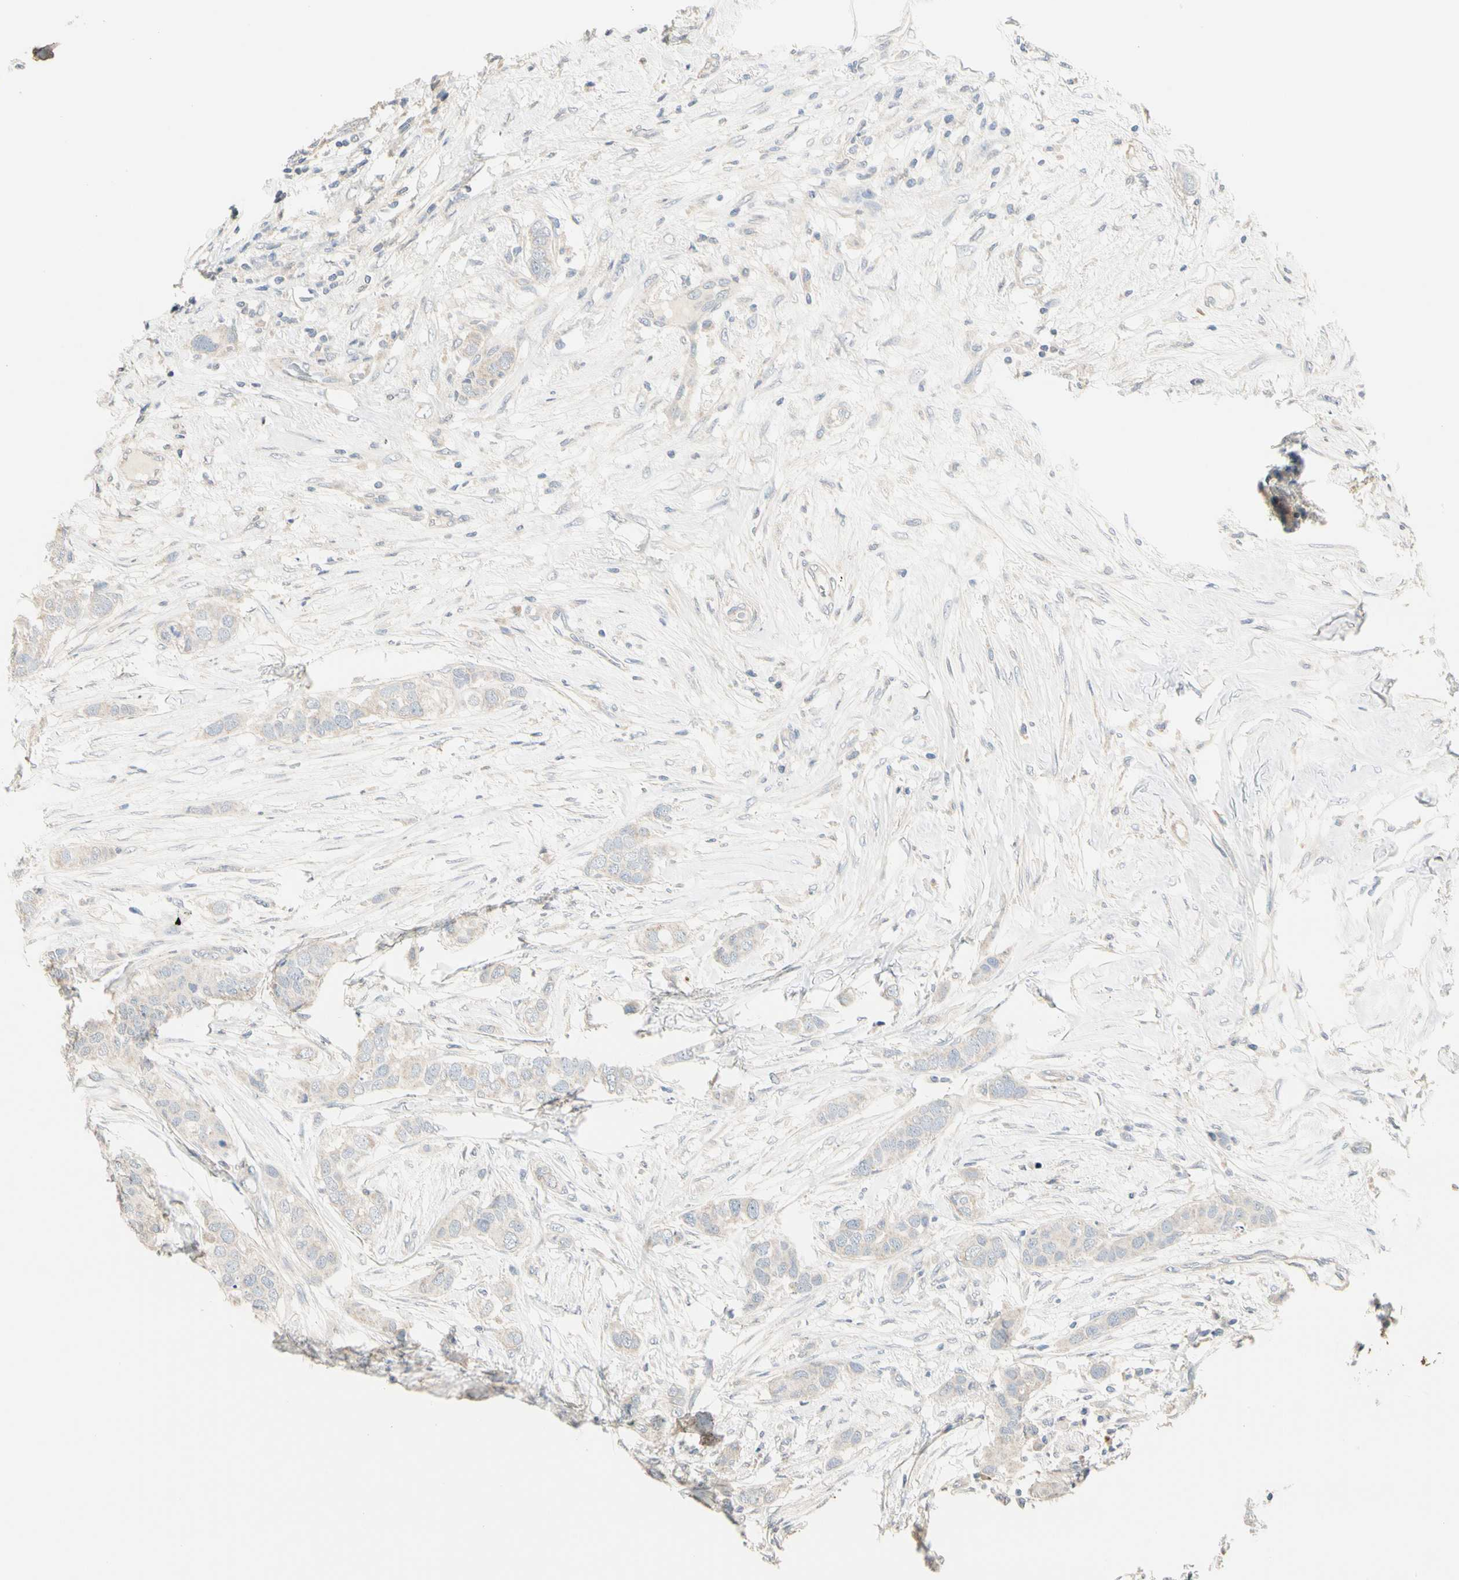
{"staining": {"intensity": "weak", "quantity": "<25%", "location": "cytoplasmic/membranous"}, "tissue": "breast cancer", "cell_type": "Tumor cells", "image_type": "cancer", "snomed": [{"axis": "morphology", "description": "Duct carcinoma"}, {"axis": "topography", "description": "Breast"}], "caption": "The histopathology image exhibits no staining of tumor cells in breast infiltrating ductal carcinoma.", "gene": "GPR153", "patient": {"sex": "female", "age": 50}}